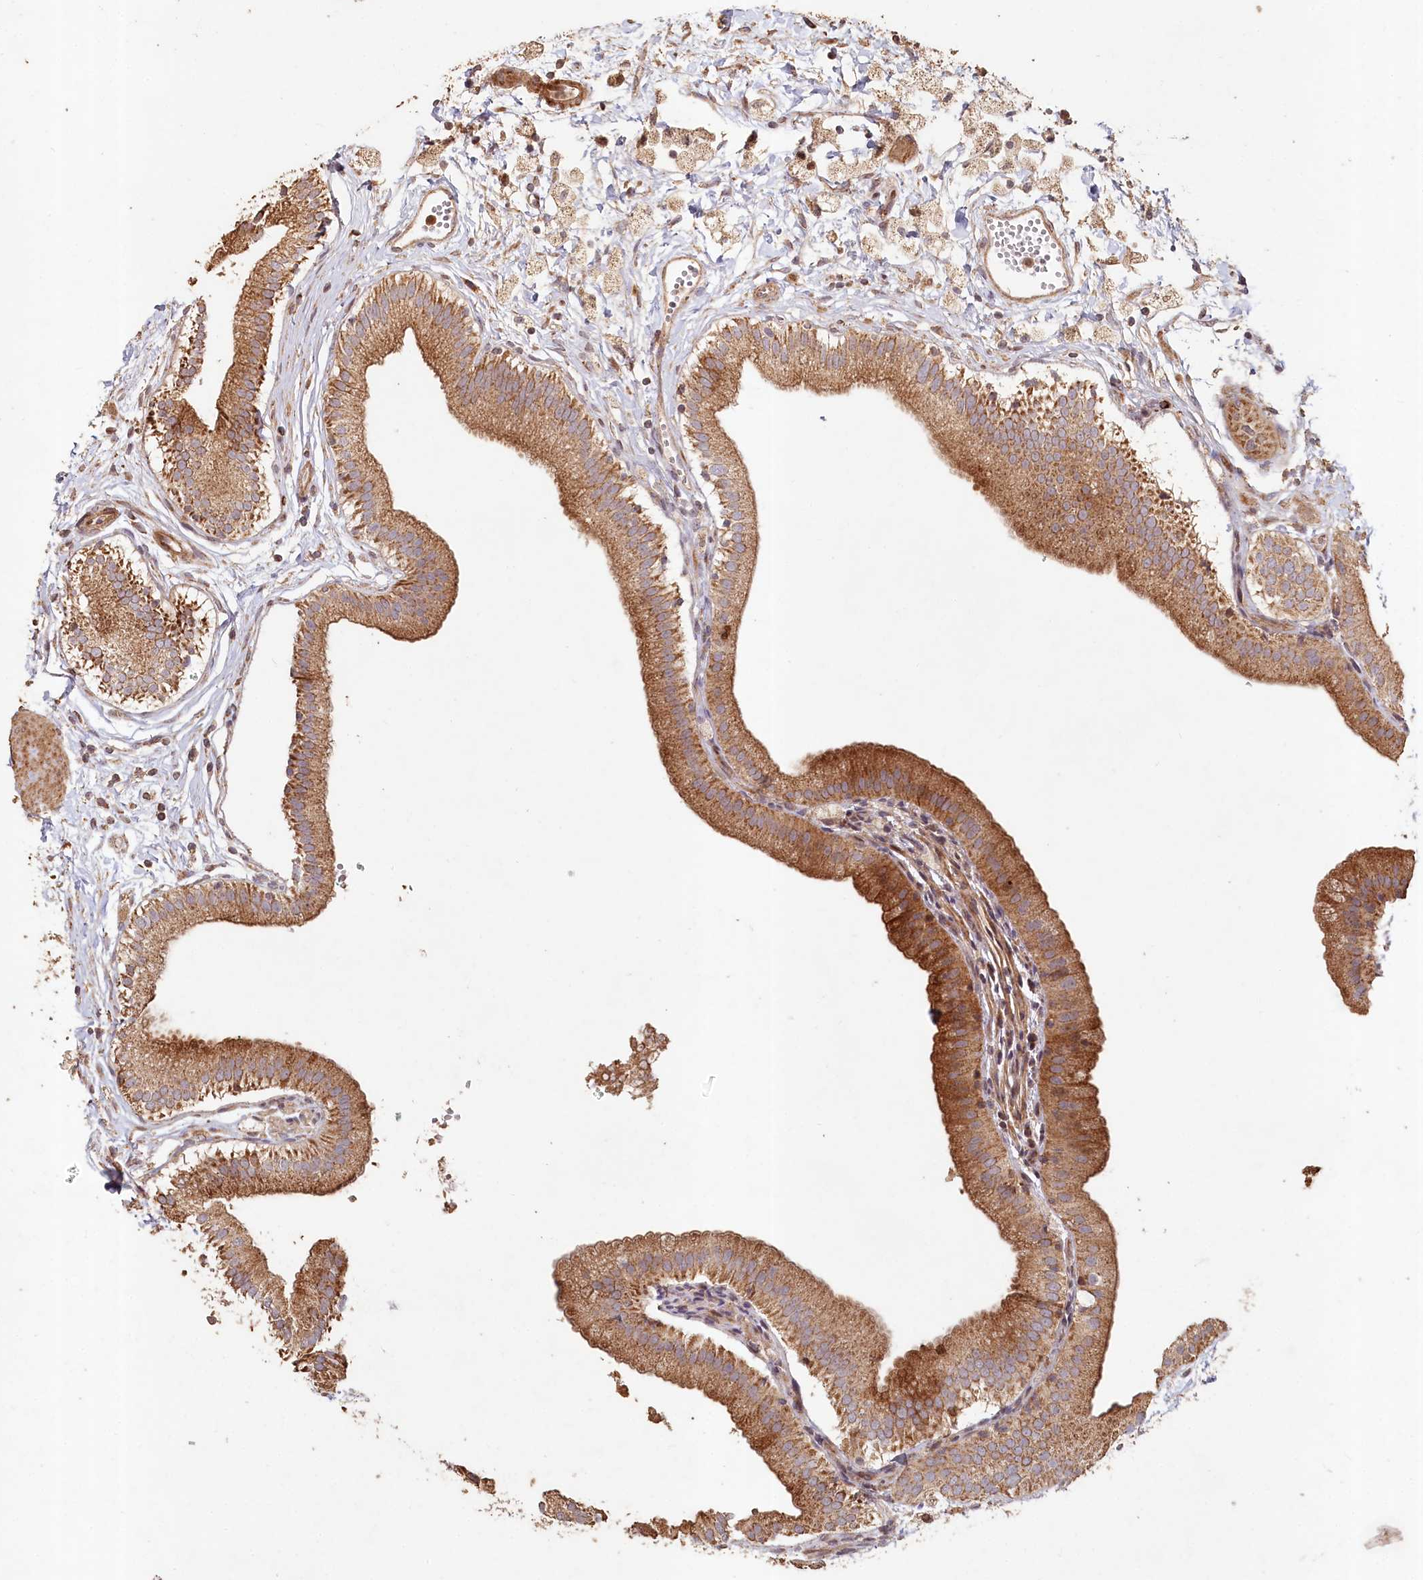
{"staining": {"intensity": "moderate", "quantity": ">75%", "location": "cytoplasmic/membranous"}, "tissue": "gallbladder", "cell_type": "Glandular cells", "image_type": "normal", "snomed": [{"axis": "morphology", "description": "Normal tissue, NOS"}, {"axis": "topography", "description": "Gallbladder"}], "caption": "Normal gallbladder shows moderate cytoplasmic/membranous positivity in about >75% of glandular cells, visualized by immunohistochemistry.", "gene": "HAL", "patient": {"sex": "male", "age": 55}}